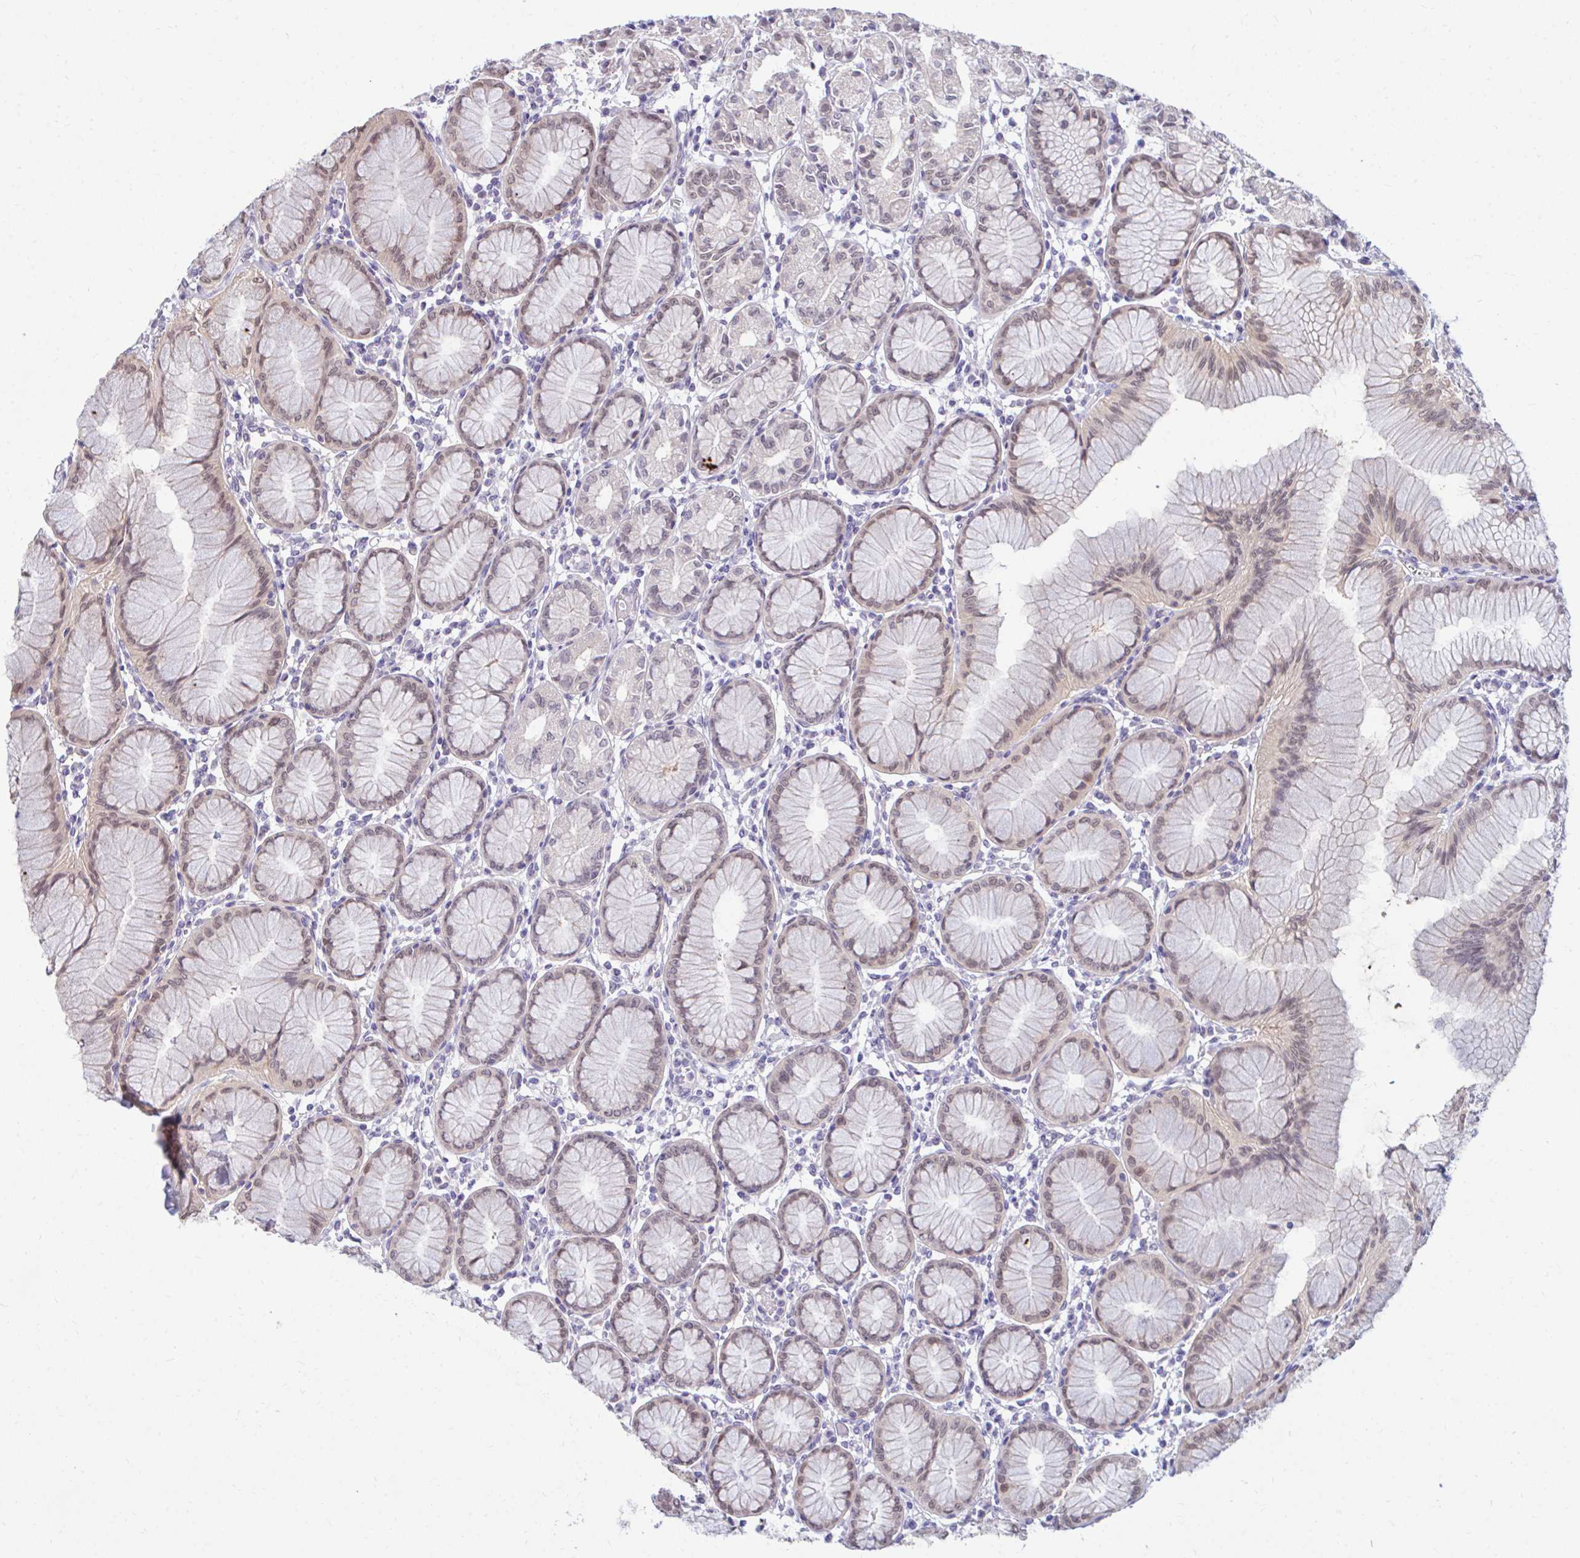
{"staining": {"intensity": "weak", "quantity": "25%-75%", "location": "nuclear"}, "tissue": "stomach", "cell_type": "Glandular cells", "image_type": "normal", "snomed": [{"axis": "morphology", "description": "Normal tissue, NOS"}, {"axis": "topography", "description": "Stomach"}], "caption": "A histopathology image showing weak nuclear staining in approximately 25%-75% of glandular cells in unremarkable stomach, as visualized by brown immunohistochemical staining.", "gene": "CSE1L", "patient": {"sex": "female", "age": 57}}